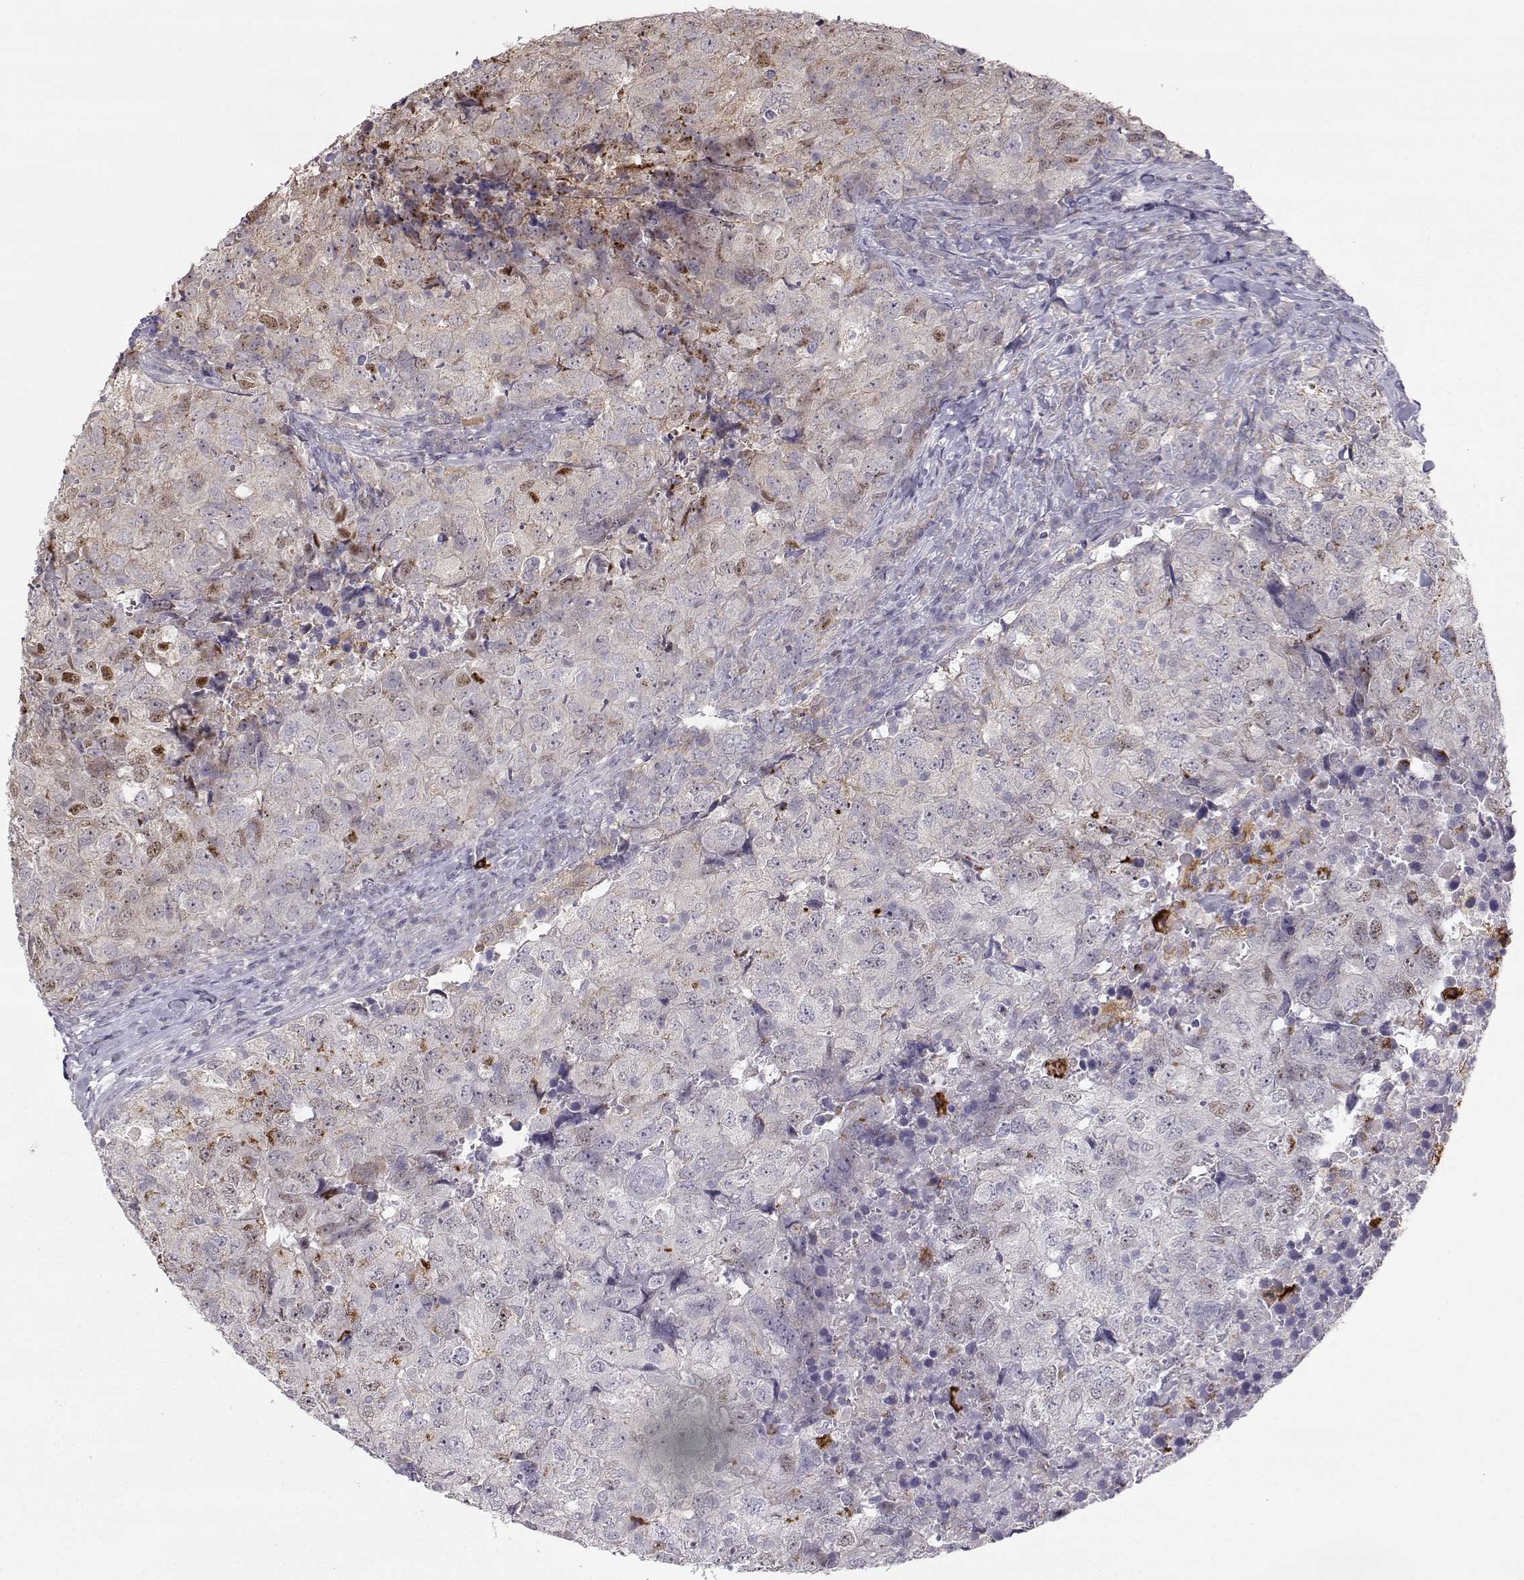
{"staining": {"intensity": "weak", "quantity": "<25%", "location": "cytoplasmic/membranous"}, "tissue": "breast cancer", "cell_type": "Tumor cells", "image_type": "cancer", "snomed": [{"axis": "morphology", "description": "Duct carcinoma"}, {"axis": "topography", "description": "Breast"}], "caption": "The image demonstrates no significant staining in tumor cells of invasive ductal carcinoma (breast).", "gene": "NPVF", "patient": {"sex": "female", "age": 30}}